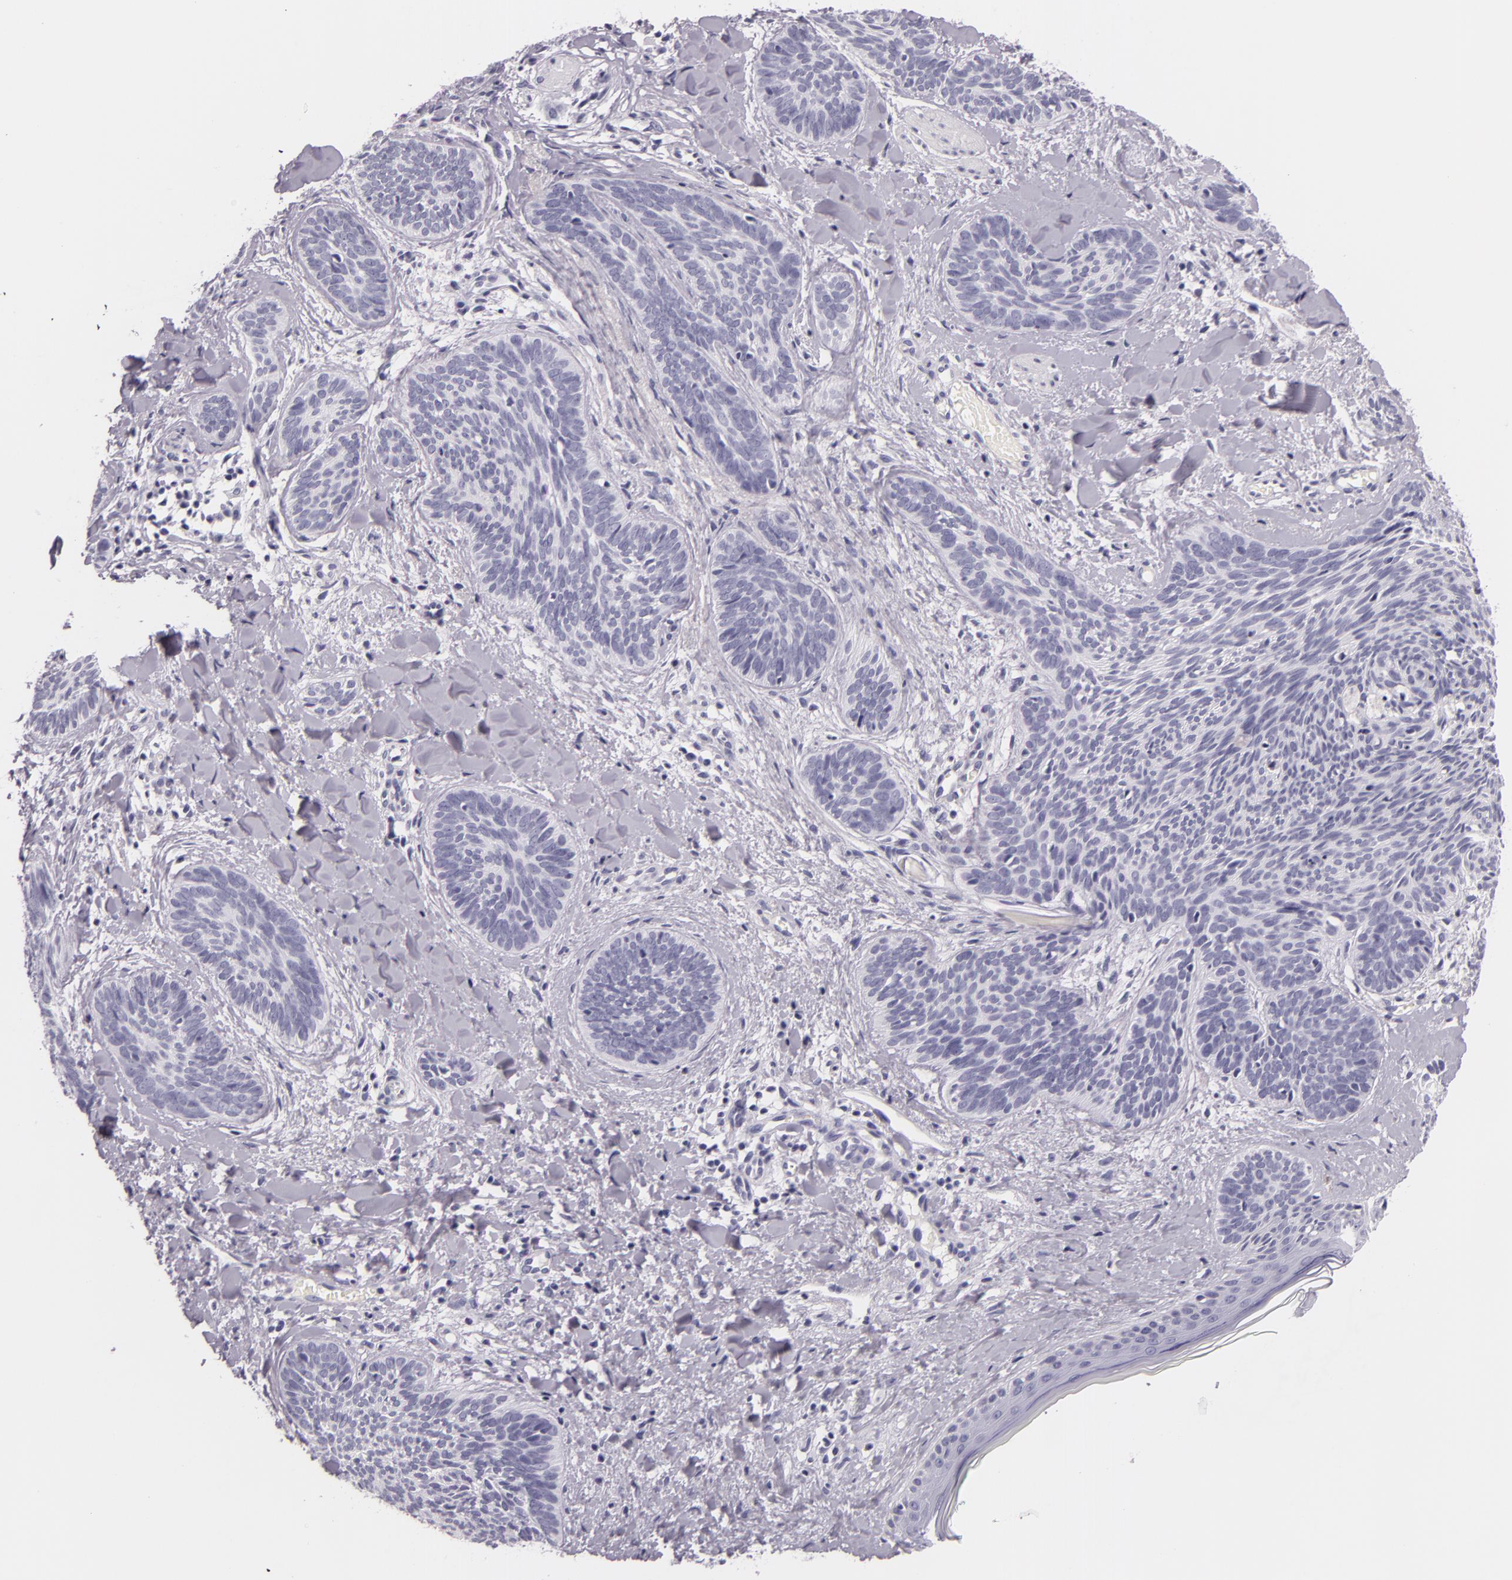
{"staining": {"intensity": "negative", "quantity": "none", "location": "none"}, "tissue": "skin cancer", "cell_type": "Tumor cells", "image_type": "cancer", "snomed": [{"axis": "morphology", "description": "Basal cell carcinoma"}, {"axis": "topography", "description": "Skin"}], "caption": "The histopathology image demonstrates no significant expression in tumor cells of skin cancer.", "gene": "DLG4", "patient": {"sex": "female", "age": 81}}